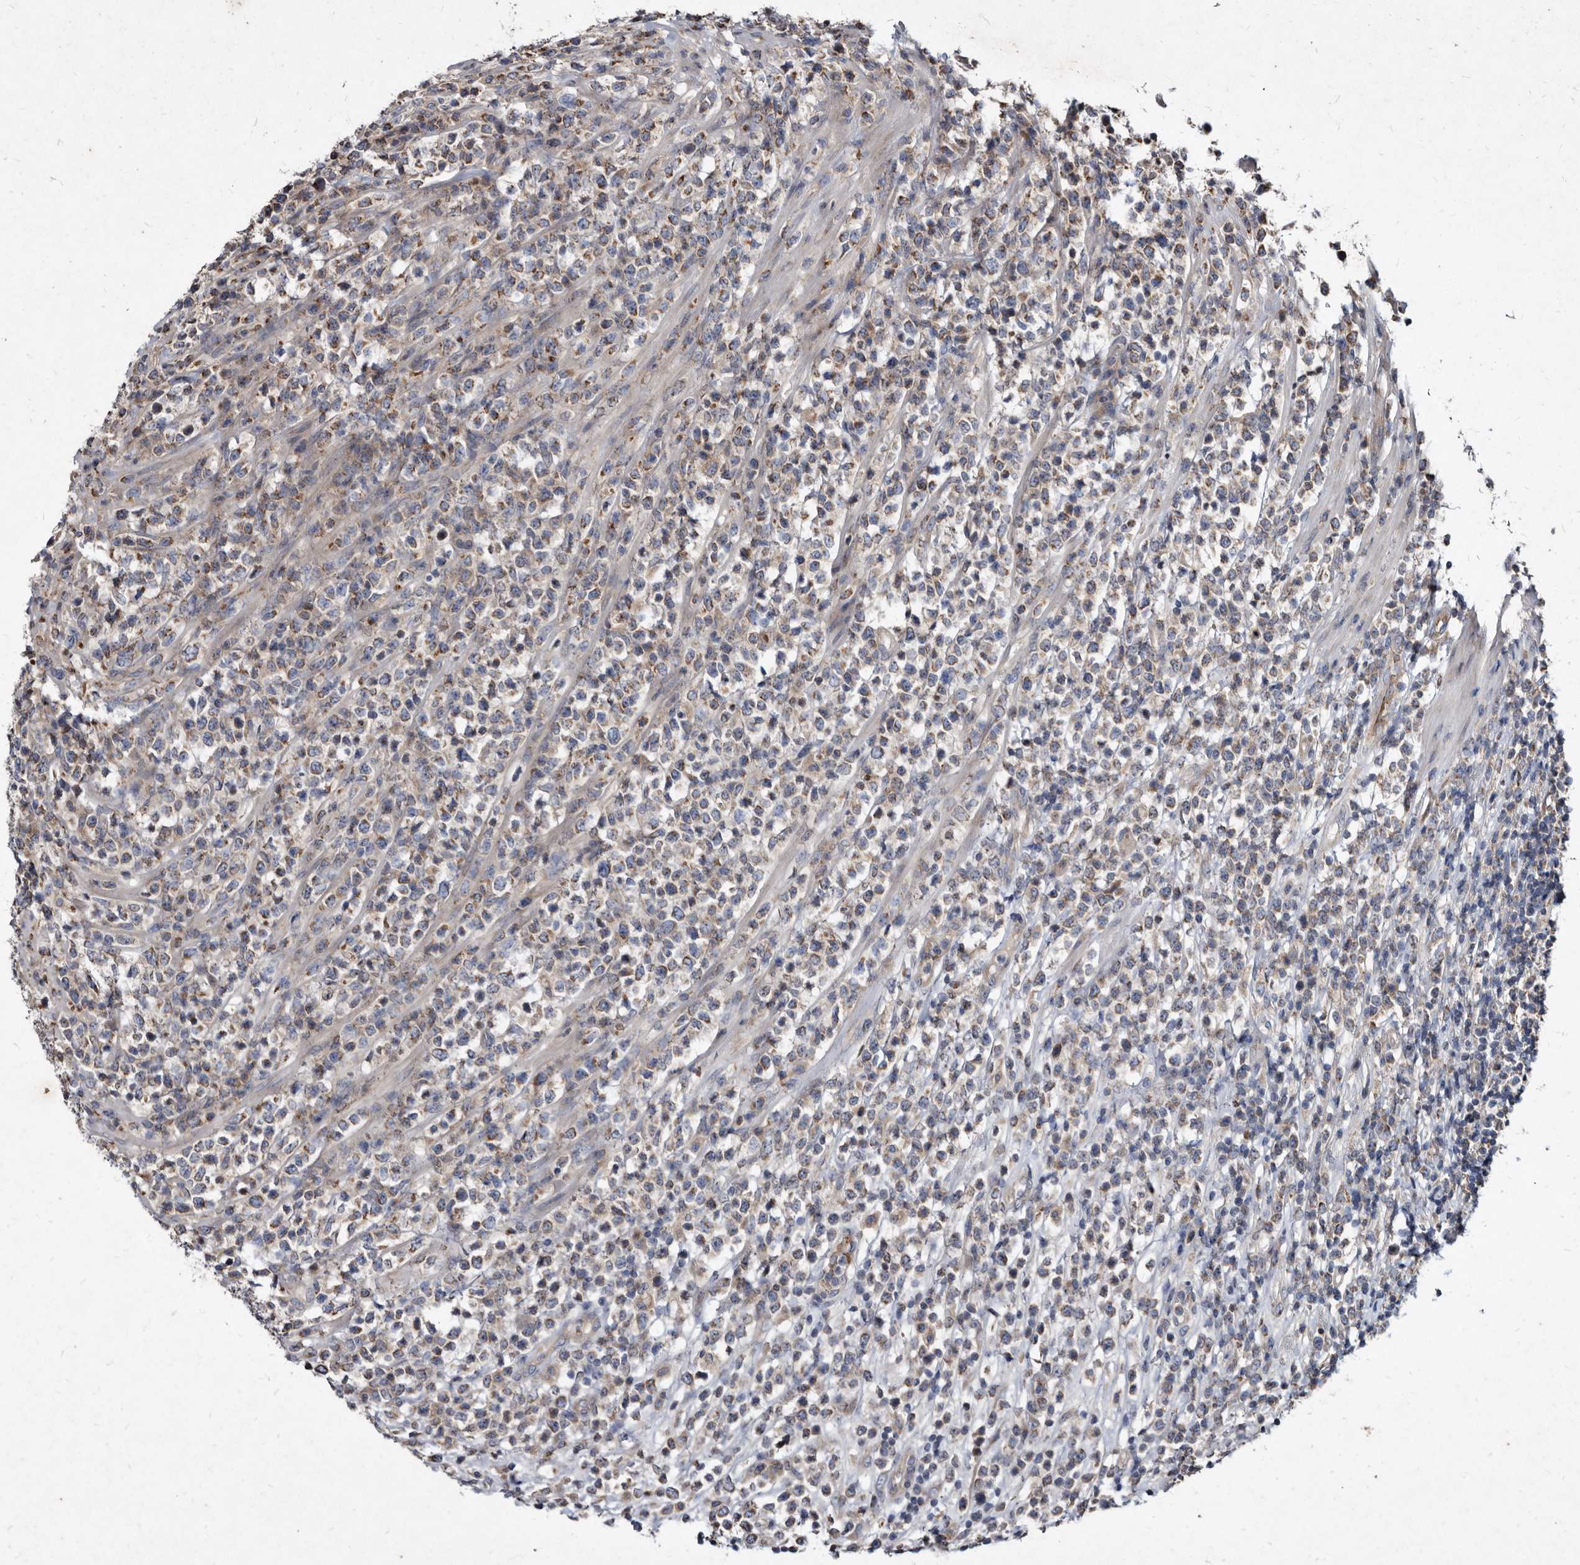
{"staining": {"intensity": "weak", "quantity": ">75%", "location": "cytoplasmic/membranous"}, "tissue": "lymphoma", "cell_type": "Tumor cells", "image_type": "cancer", "snomed": [{"axis": "morphology", "description": "Malignant lymphoma, non-Hodgkin's type, High grade"}, {"axis": "topography", "description": "Colon"}], "caption": "A low amount of weak cytoplasmic/membranous expression is appreciated in approximately >75% of tumor cells in high-grade malignant lymphoma, non-Hodgkin's type tissue.", "gene": "YPEL3", "patient": {"sex": "female", "age": 53}}